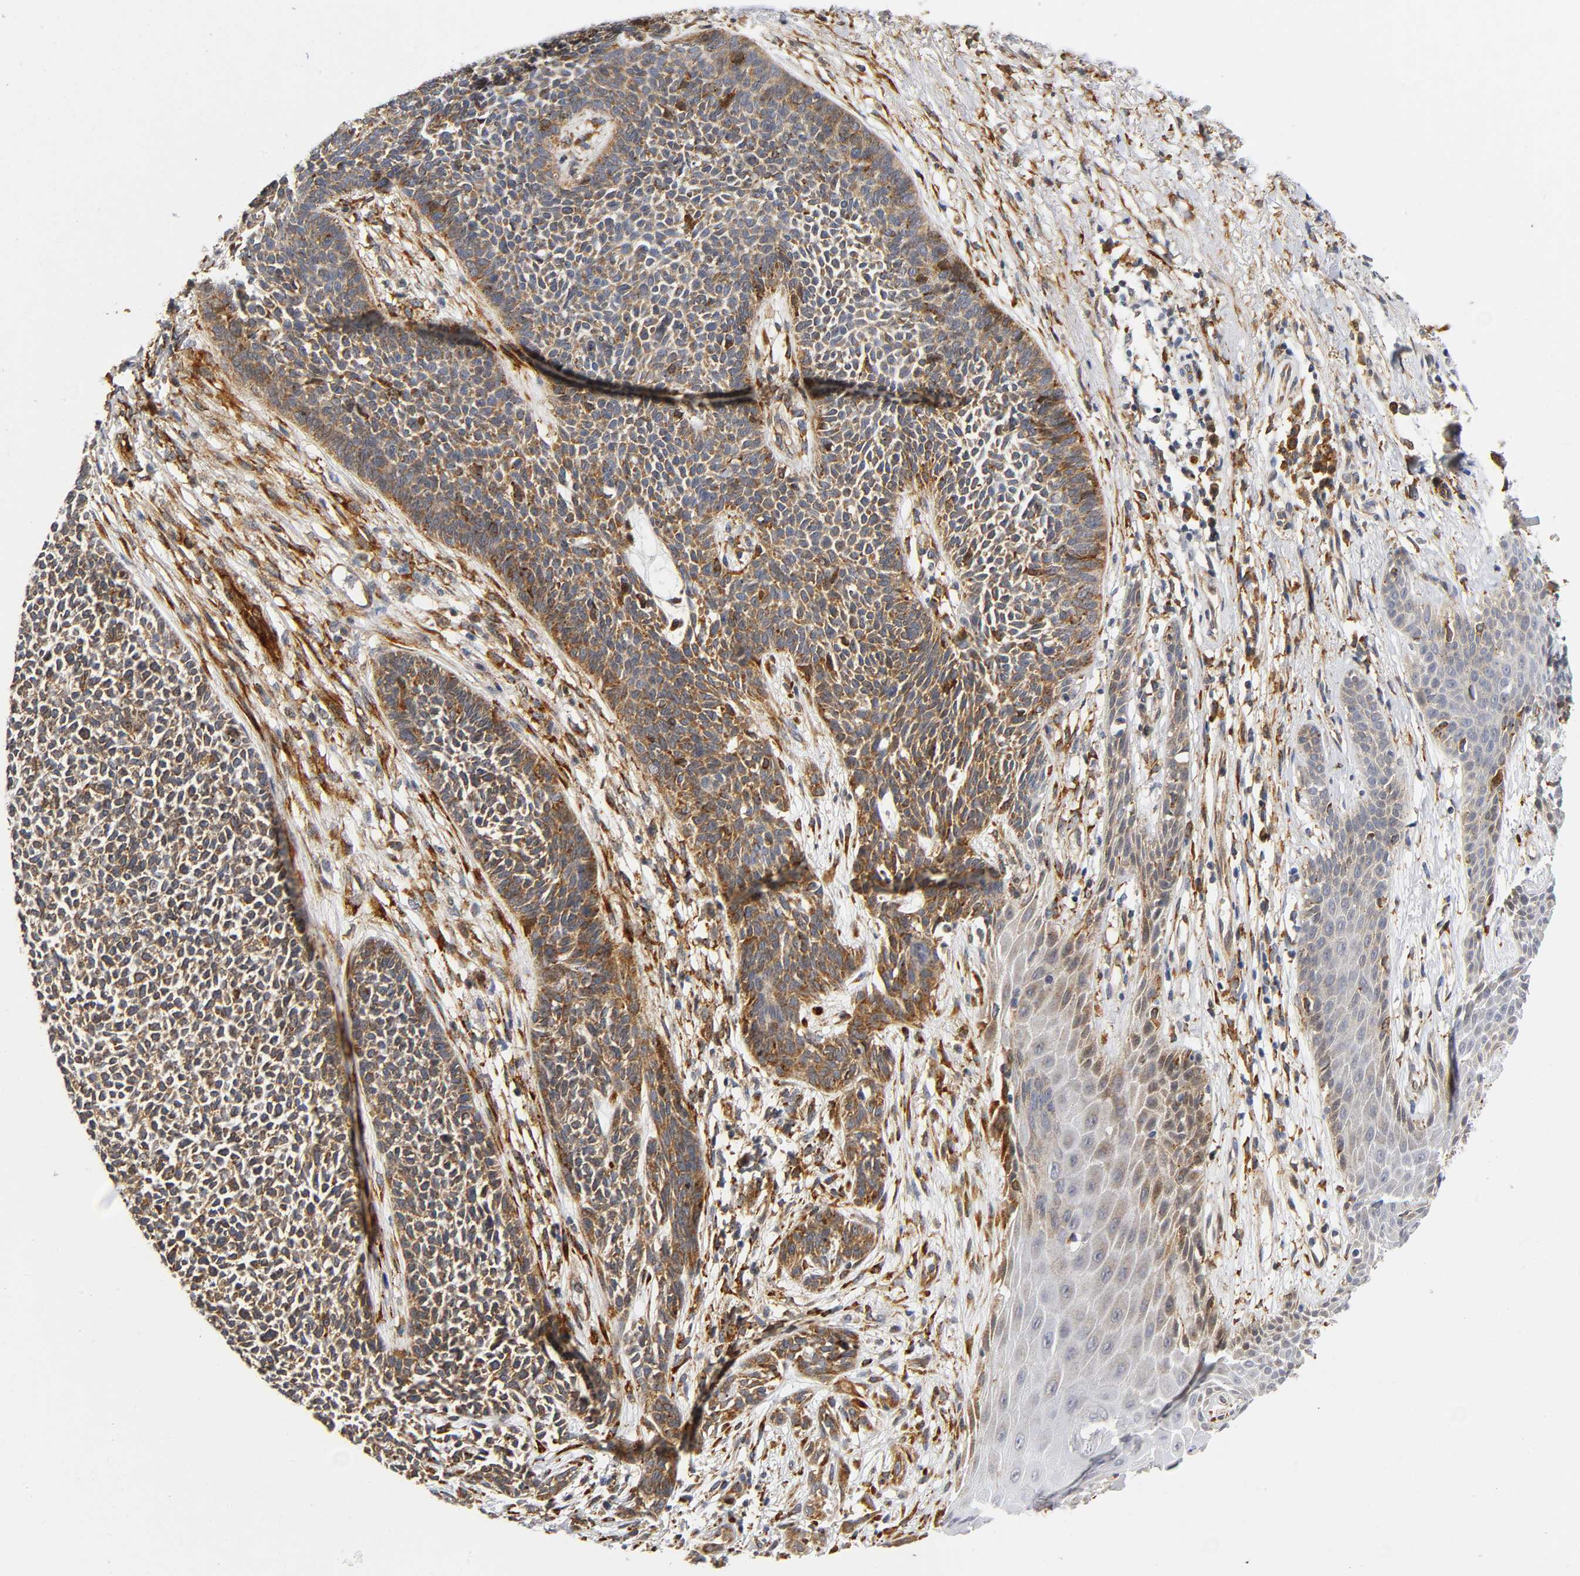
{"staining": {"intensity": "moderate", "quantity": ">75%", "location": "cytoplasmic/membranous"}, "tissue": "skin cancer", "cell_type": "Tumor cells", "image_type": "cancer", "snomed": [{"axis": "morphology", "description": "Basal cell carcinoma"}, {"axis": "topography", "description": "Skin"}], "caption": "Skin basal cell carcinoma stained with a protein marker shows moderate staining in tumor cells.", "gene": "SOS2", "patient": {"sex": "female", "age": 84}}